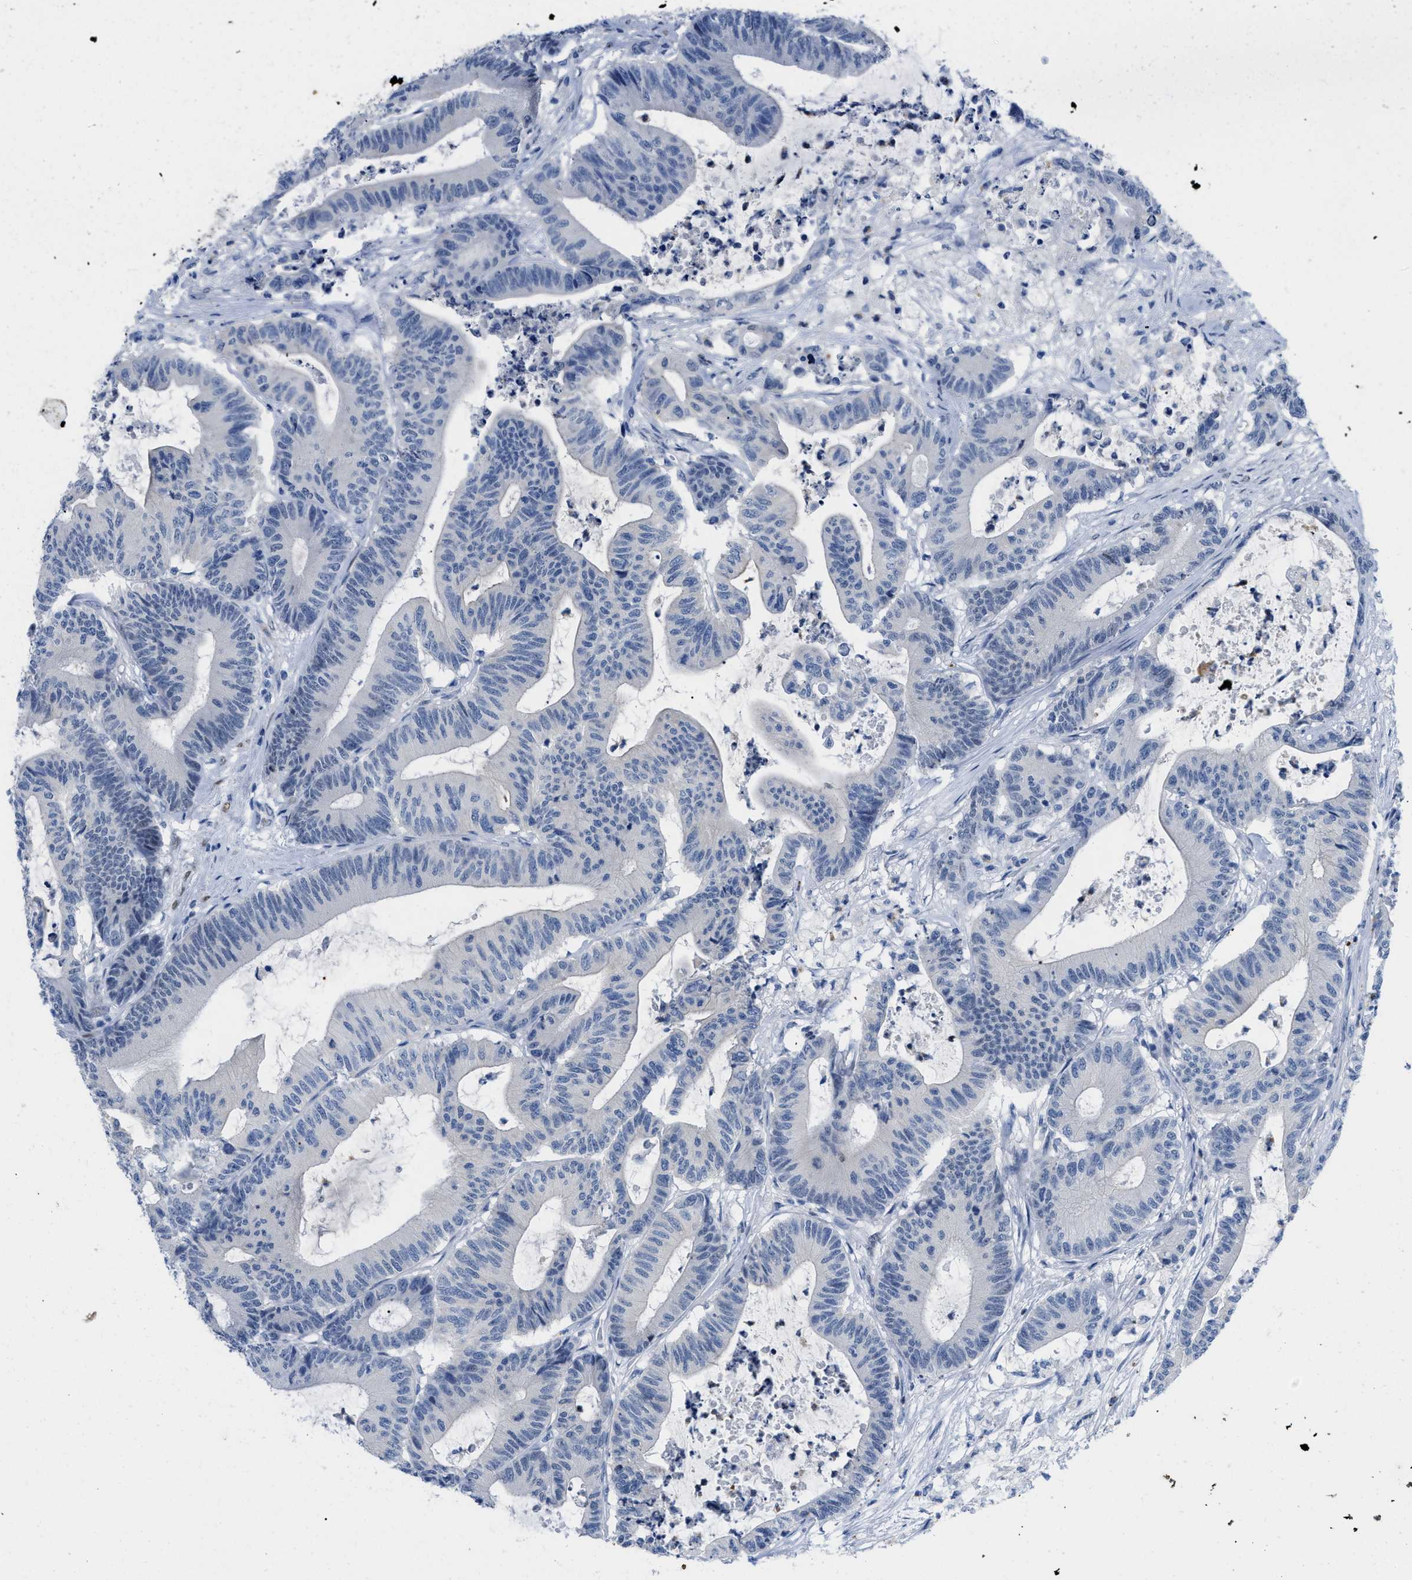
{"staining": {"intensity": "negative", "quantity": "none", "location": "none"}, "tissue": "colorectal cancer", "cell_type": "Tumor cells", "image_type": "cancer", "snomed": [{"axis": "morphology", "description": "Adenocarcinoma, NOS"}, {"axis": "topography", "description": "Colon"}], "caption": "Colorectal adenocarcinoma was stained to show a protein in brown. There is no significant staining in tumor cells.", "gene": "NFIX", "patient": {"sex": "female", "age": 84}}